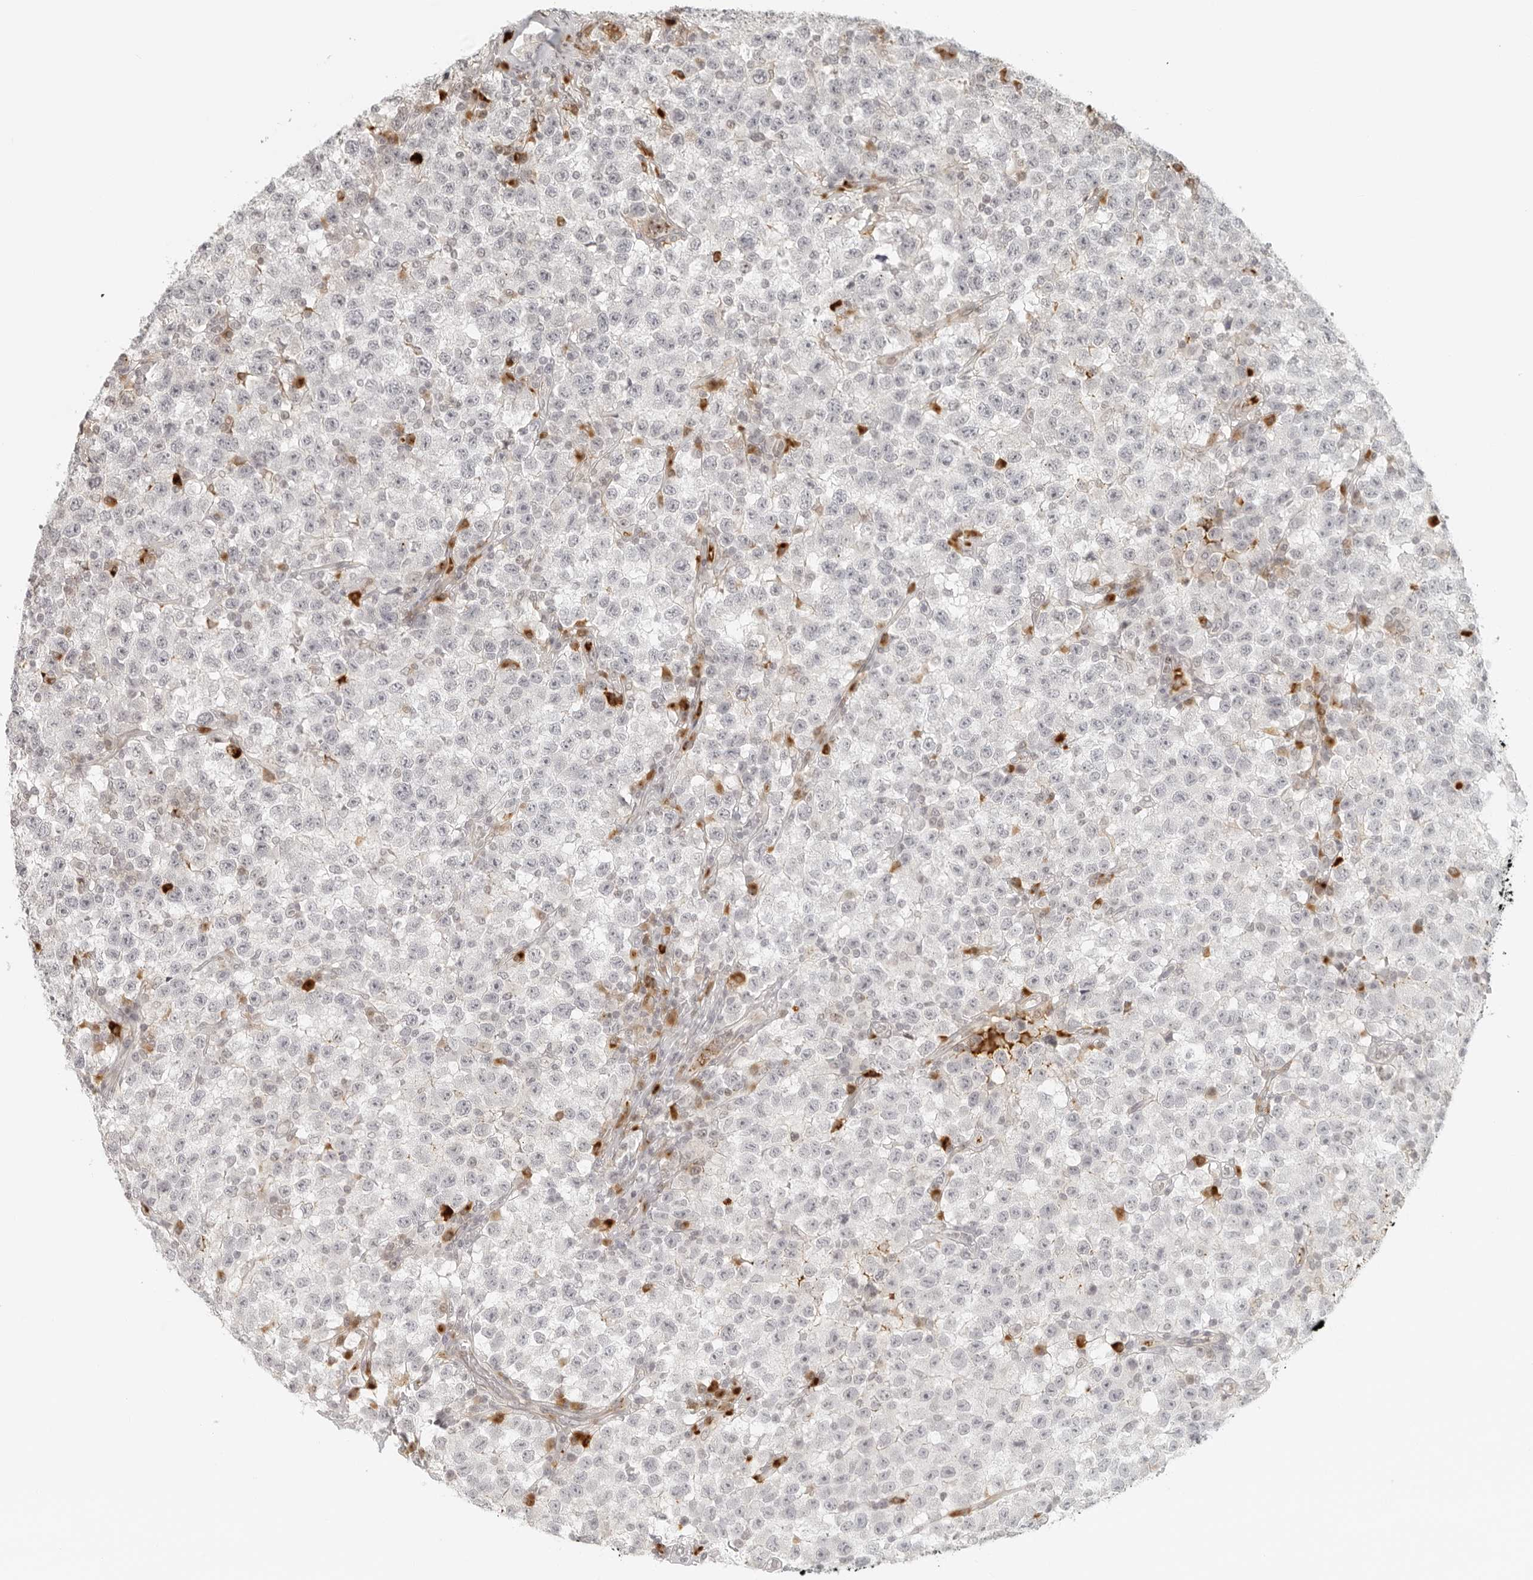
{"staining": {"intensity": "negative", "quantity": "none", "location": "none"}, "tissue": "testis cancer", "cell_type": "Tumor cells", "image_type": "cancer", "snomed": [{"axis": "morphology", "description": "Seminoma, NOS"}, {"axis": "topography", "description": "Testis"}], "caption": "Testis cancer was stained to show a protein in brown. There is no significant positivity in tumor cells.", "gene": "ZNF678", "patient": {"sex": "male", "age": 22}}